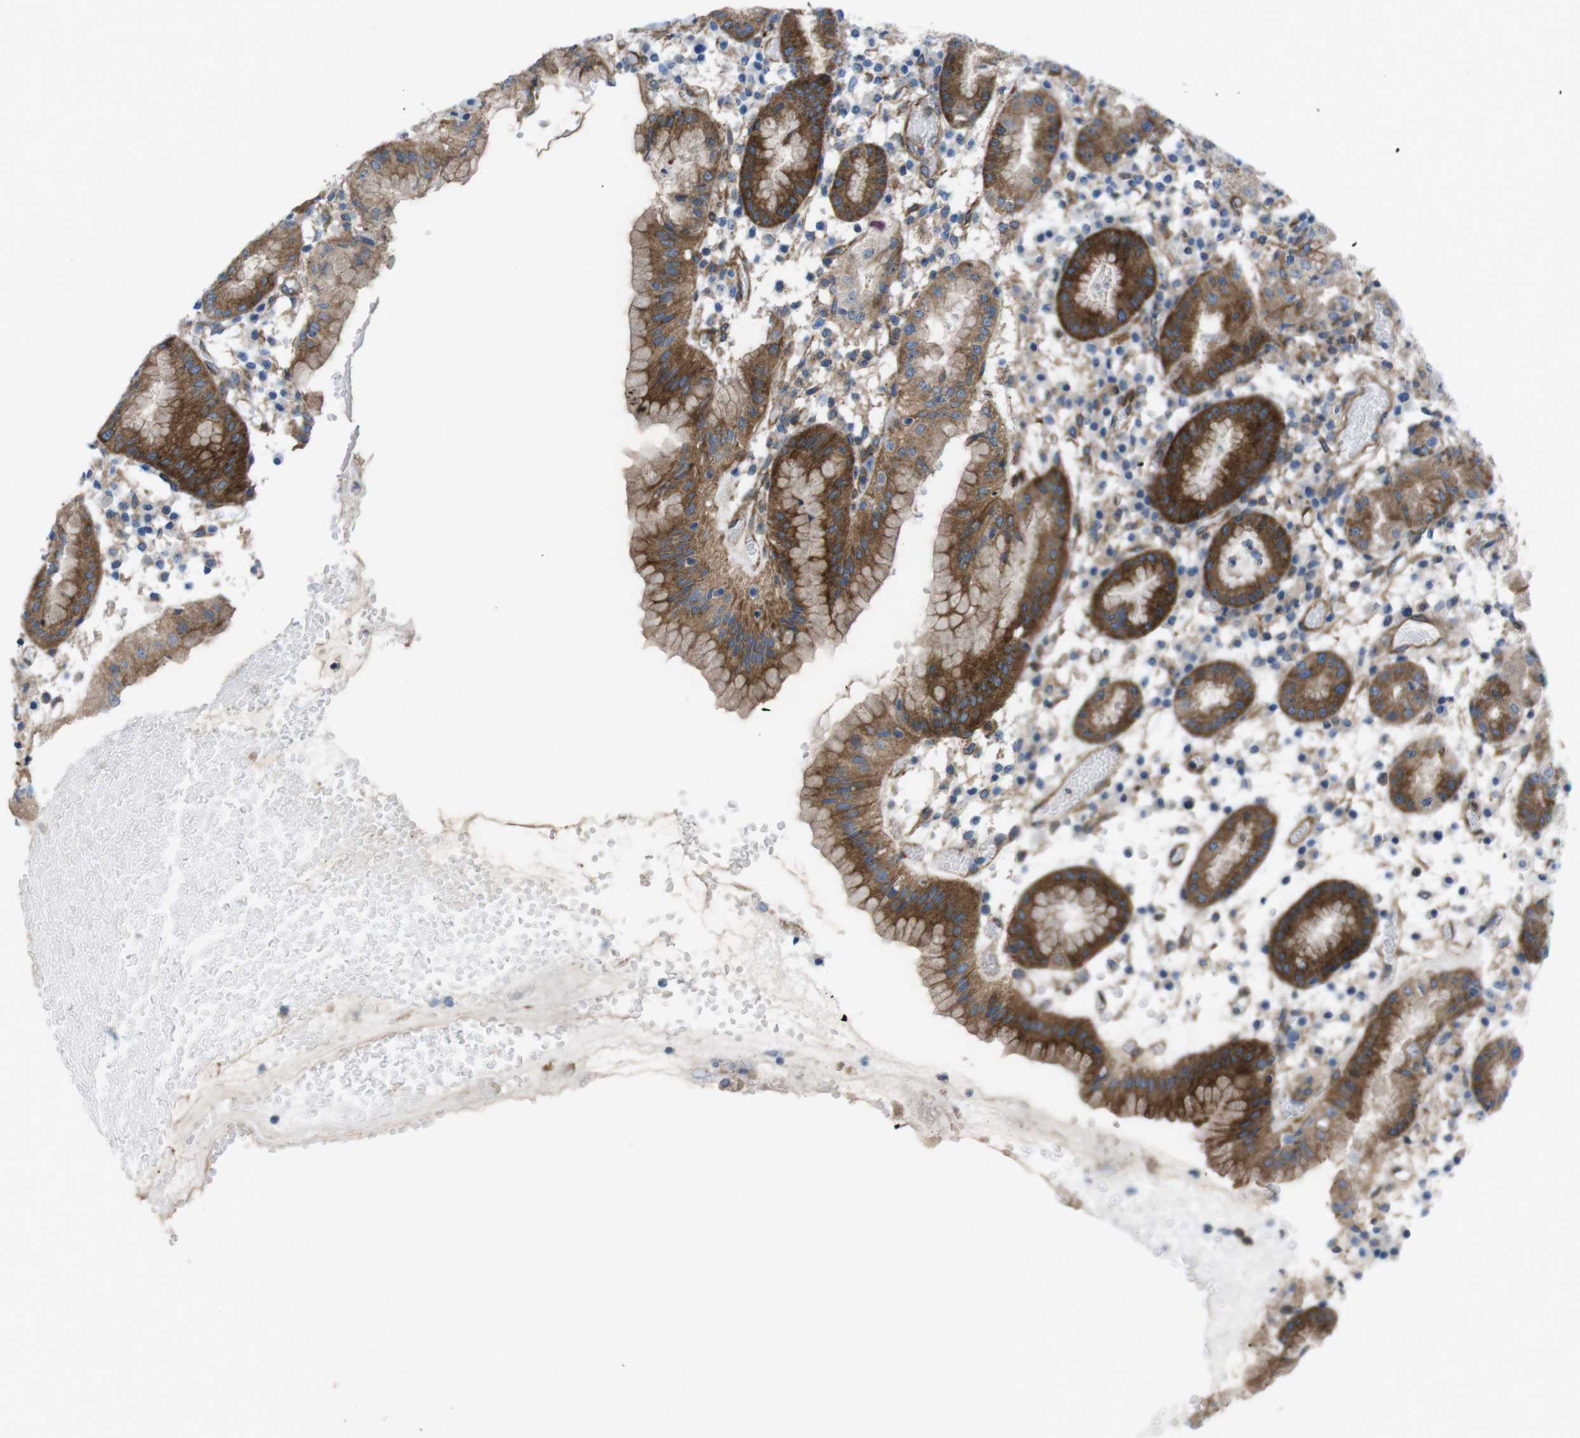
{"staining": {"intensity": "strong", "quantity": ">75%", "location": "cytoplasmic/membranous"}, "tissue": "stomach", "cell_type": "Glandular cells", "image_type": "normal", "snomed": [{"axis": "morphology", "description": "Normal tissue, NOS"}, {"axis": "topography", "description": "Stomach"}, {"axis": "topography", "description": "Stomach, lower"}], "caption": "This image exhibits immunohistochemistry staining of benign human stomach, with high strong cytoplasmic/membranous positivity in approximately >75% of glandular cells.", "gene": "DIAPH2", "patient": {"sex": "female", "age": 75}}